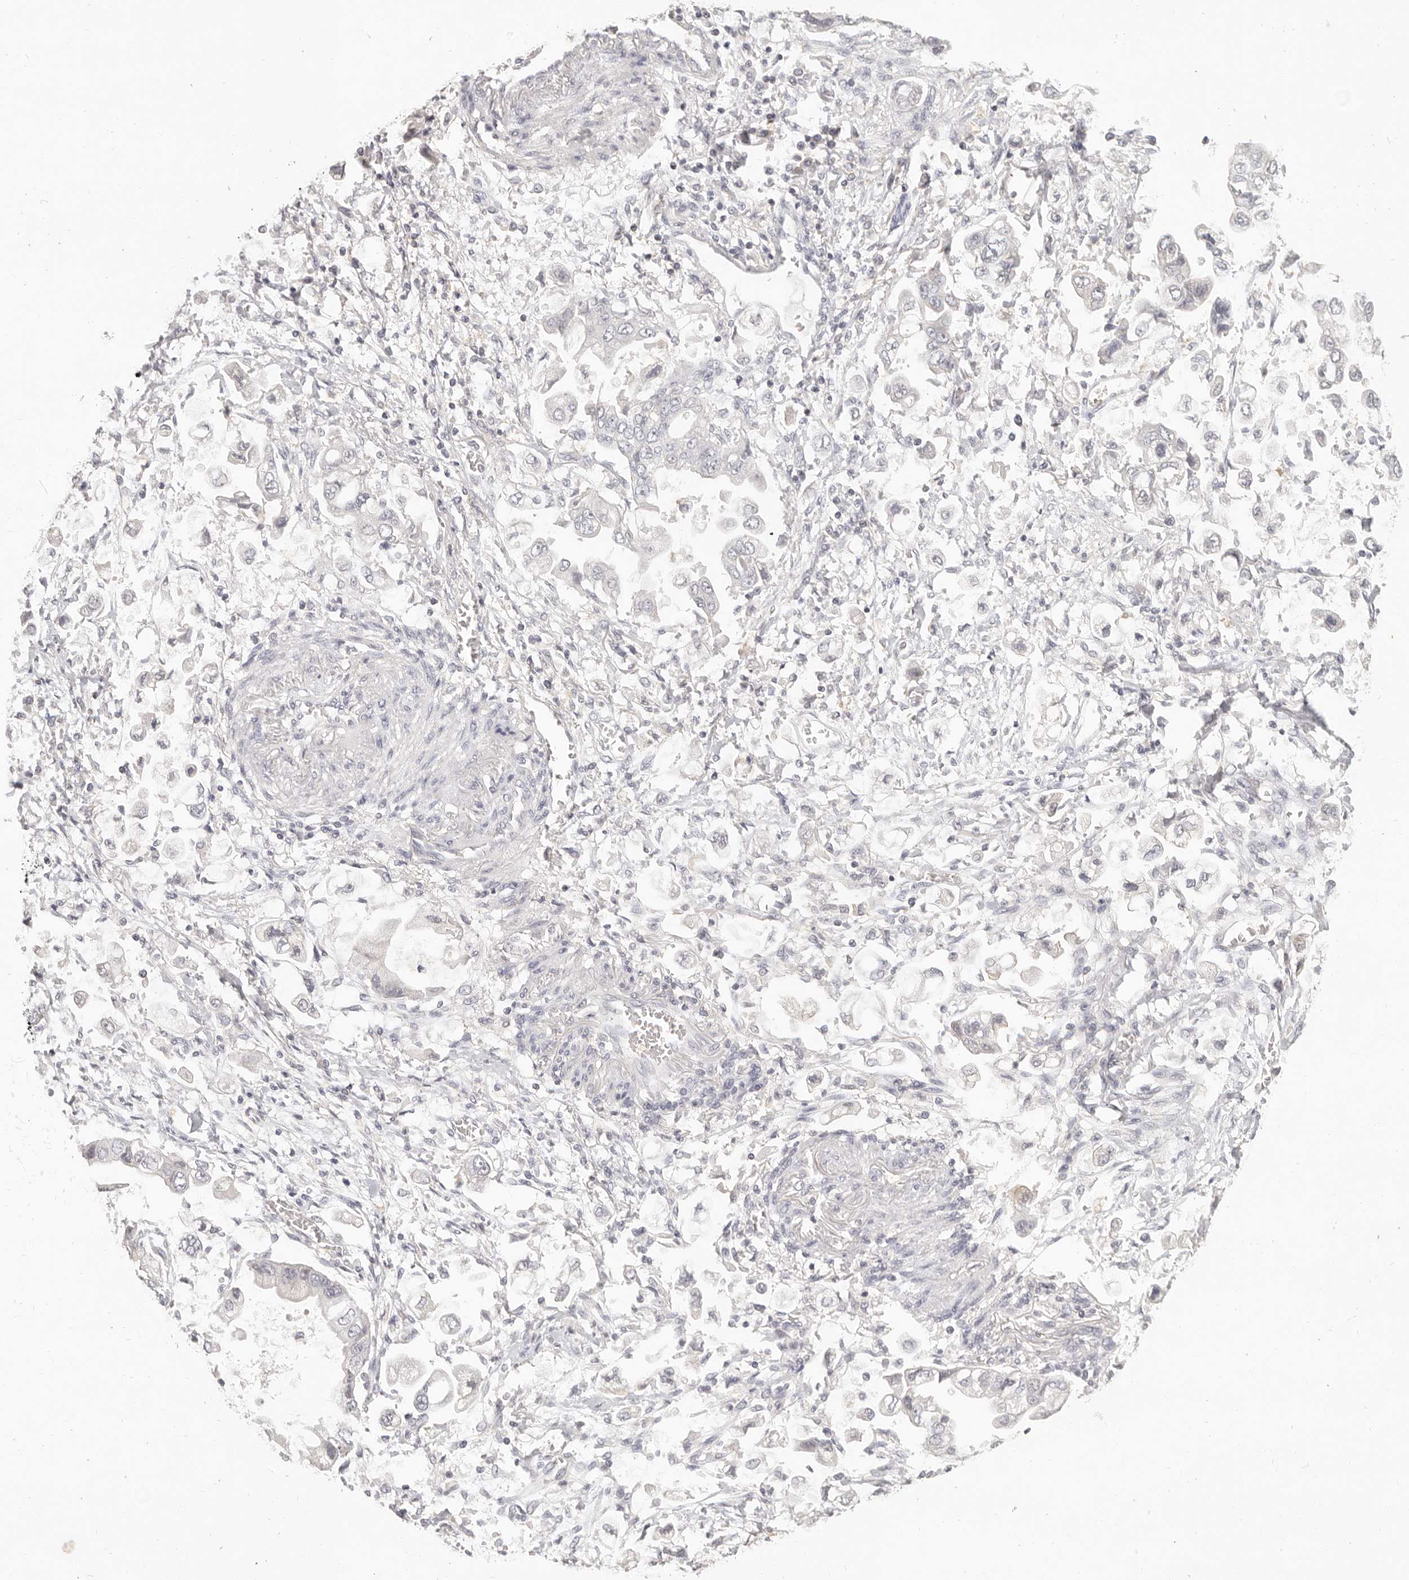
{"staining": {"intensity": "negative", "quantity": "none", "location": "none"}, "tissue": "stomach cancer", "cell_type": "Tumor cells", "image_type": "cancer", "snomed": [{"axis": "morphology", "description": "Adenocarcinoma, NOS"}, {"axis": "topography", "description": "Stomach"}], "caption": "Protein analysis of stomach cancer (adenocarcinoma) shows no significant expression in tumor cells.", "gene": "CSK", "patient": {"sex": "male", "age": 62}}